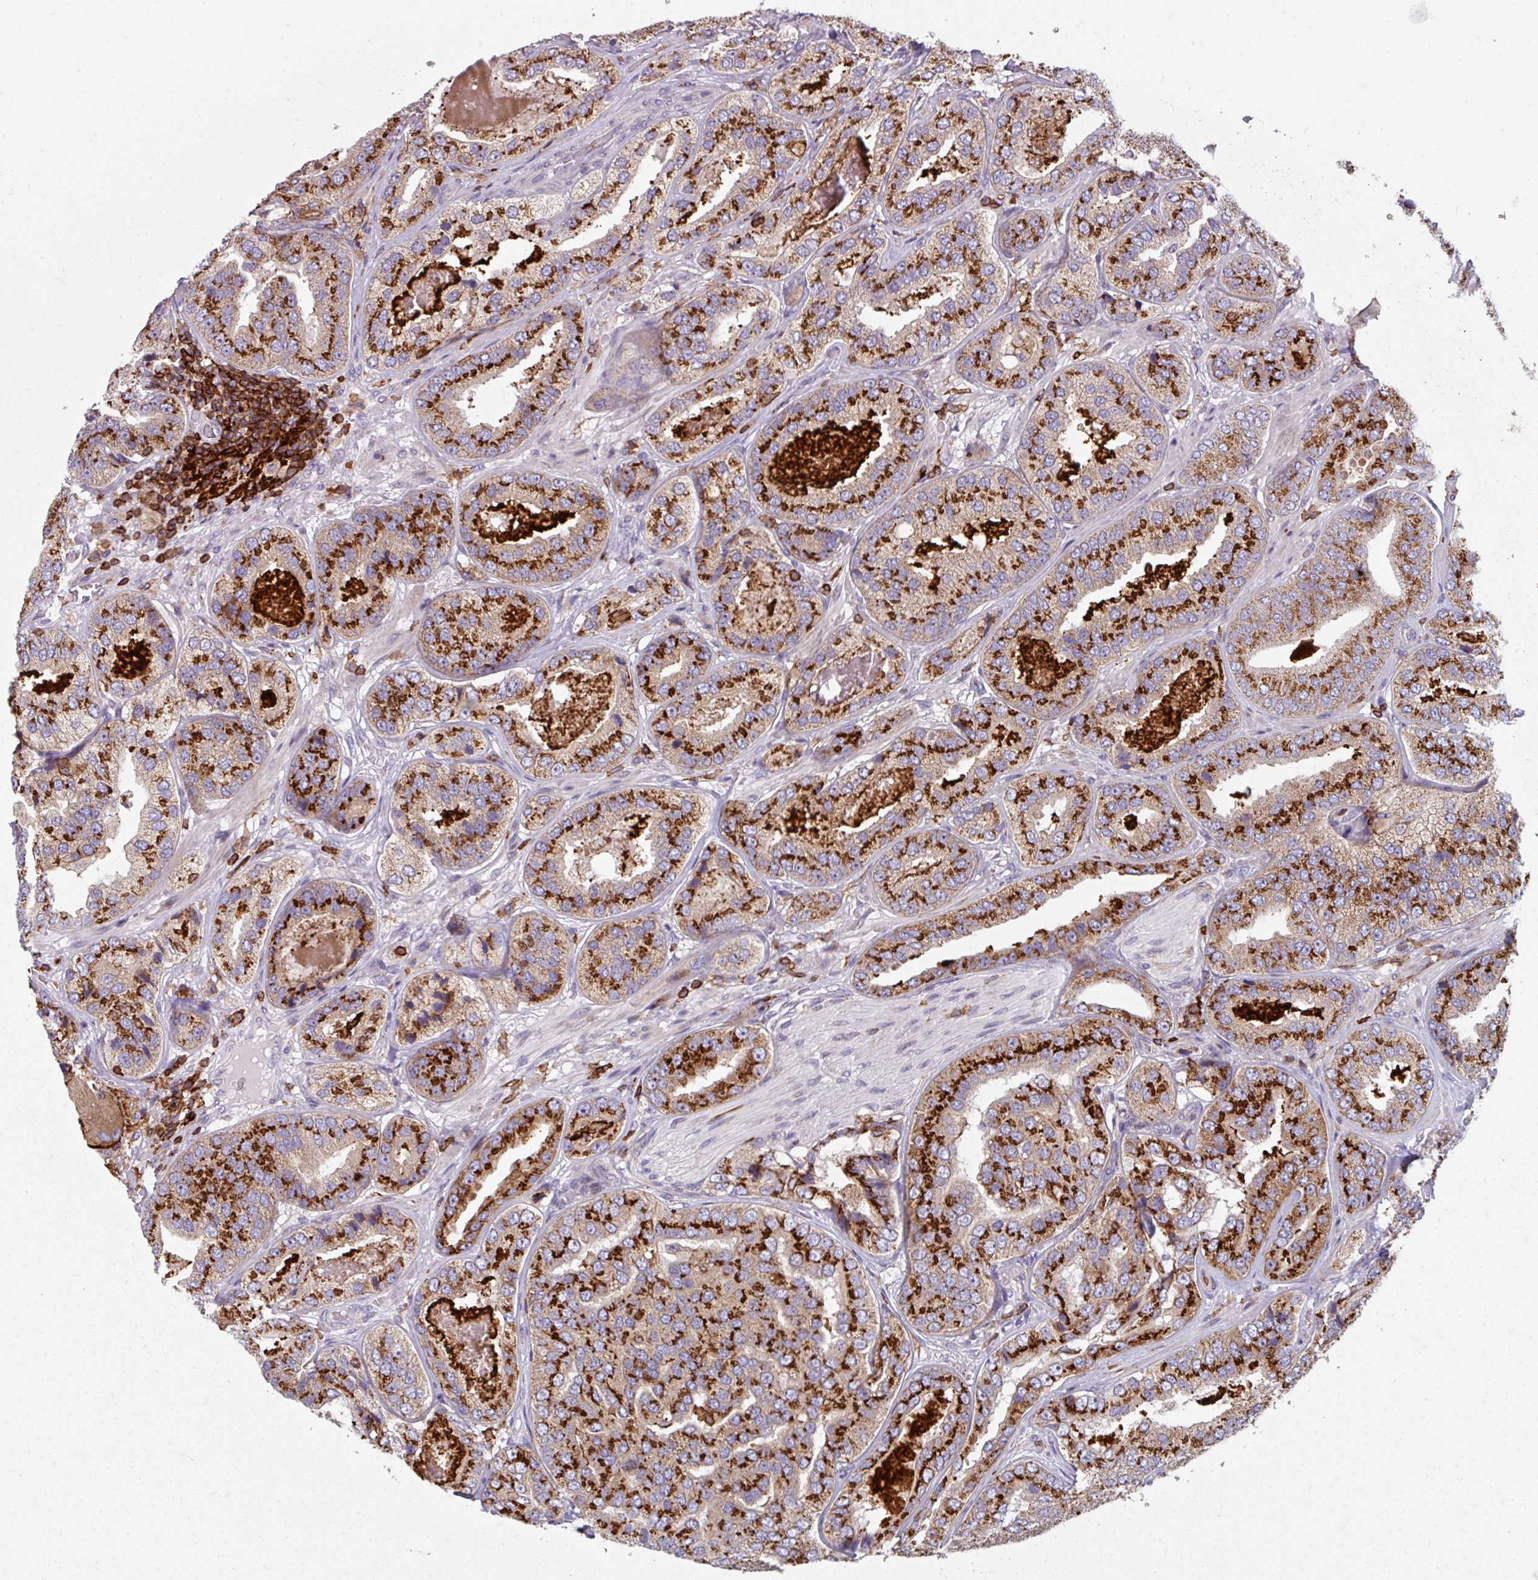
{"staining": {"intensity": "strong", "quantity": ">75%", "location": "cytoplasmic/membranous"}, "tissue": "prostate cancer", "cell_type": "Tumor cells", "image_type": "cancer", "snomed": [{"axis": "morphology", "description": "Adenocarcinoma, High grade"}, {"axis": "topography", "description": "Prostate"}], "caption": "Protein expression analysis of prostate cancer demonstrates strong cytoplasmic/membranous staining in approximately >75% of tumor cells.", "gene": "NEDD9", "patient": {"sex": "male", "age": 63}}